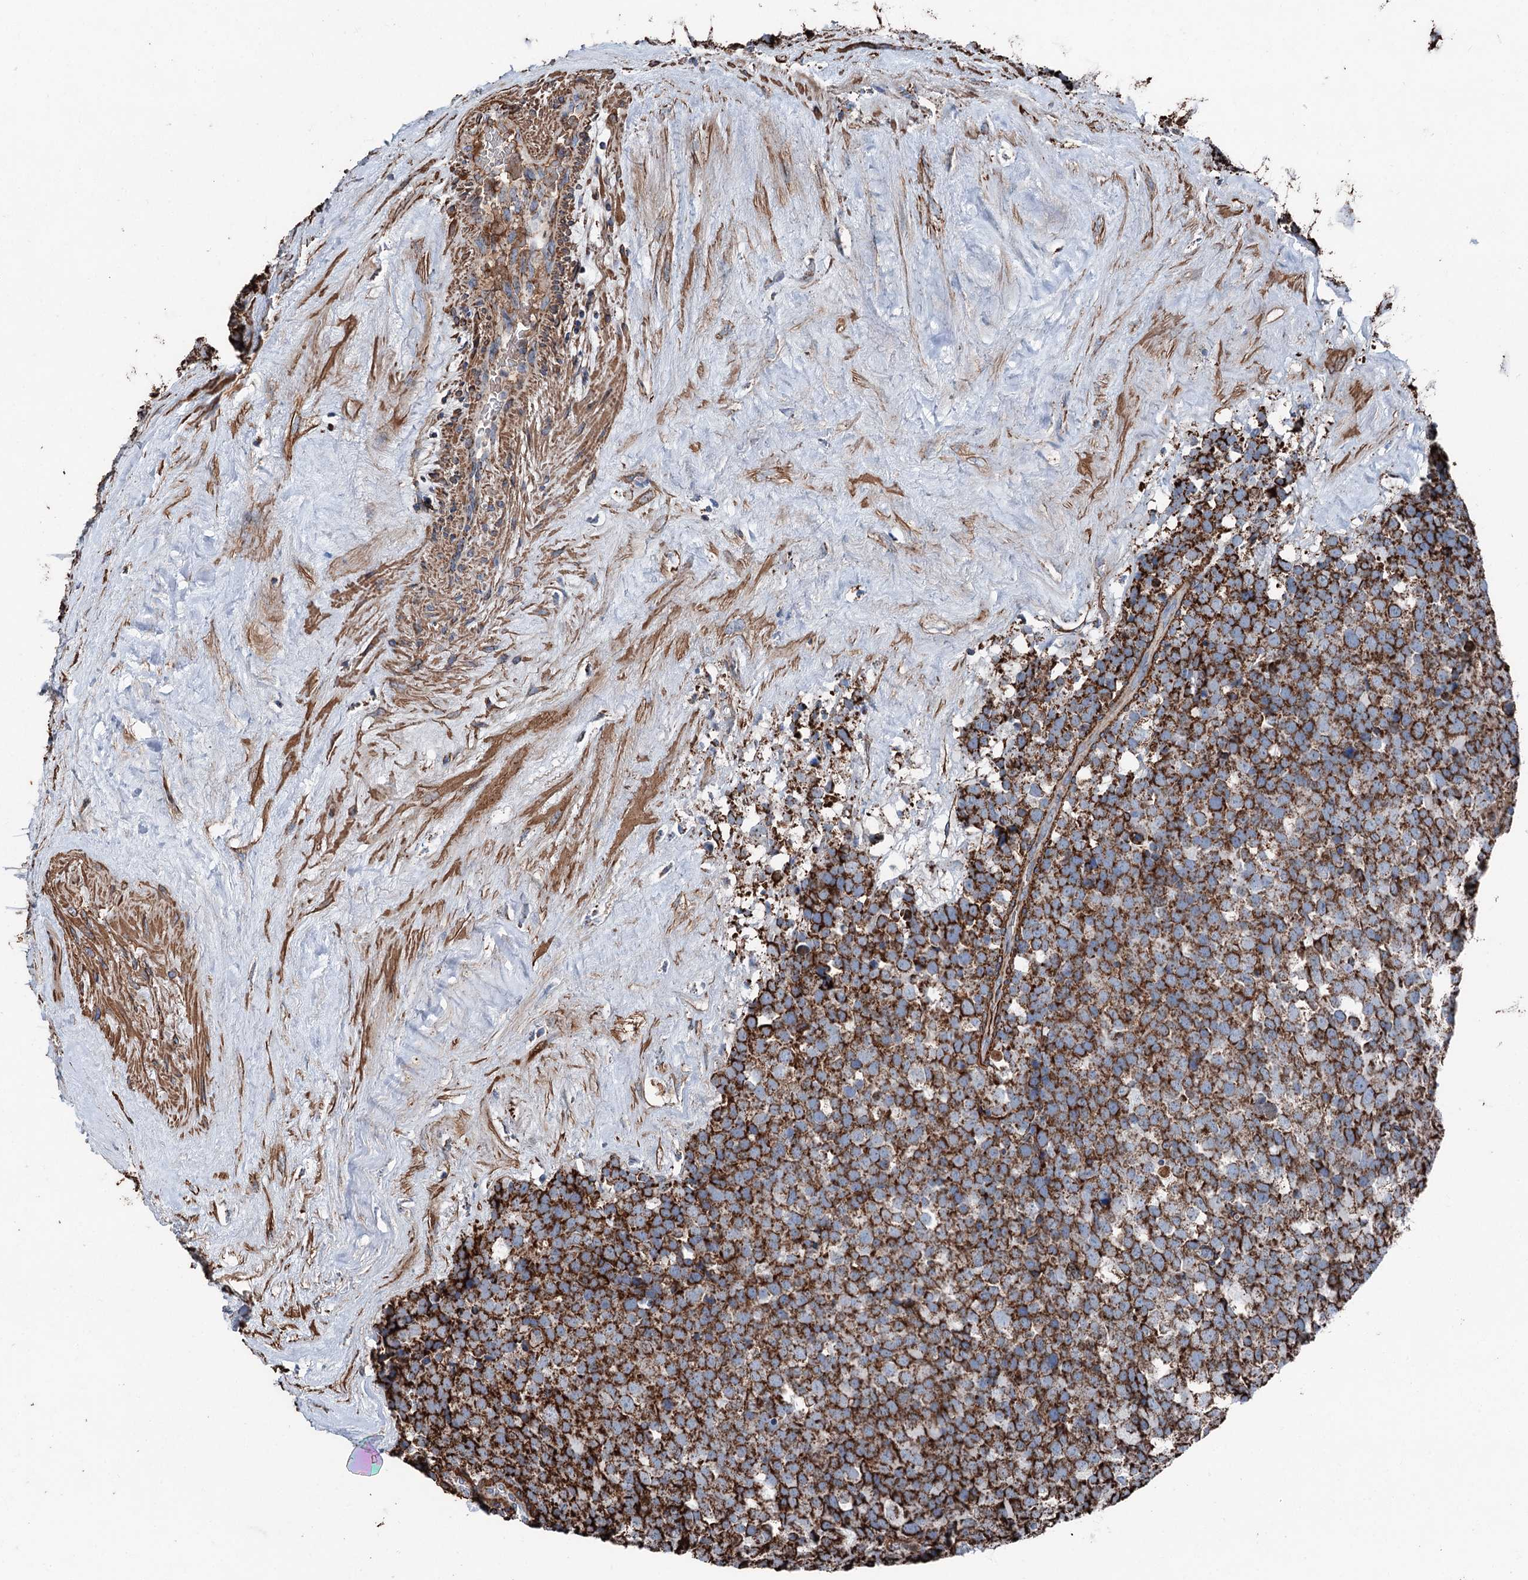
{"staining": {"intensity": "strong", "quantity": ">75%", "location": "cytoplasmic/membranous"}, "tissue": "testis cancer", "cell_type": "Tumor cells", "image_type": "cancer", "snomed": [{"axis": "morphology", "description": "Seminoma, NOS"}, {"axis": "topography", "description": "Testis"}], "caption": "Testis seminoma stained with a brown dye shows strong cytoplasmic/membranous positive staining in about >75% of tumor cells.", "gene": "DDIAS", "patient": {"sex": "male", "age": 71}}